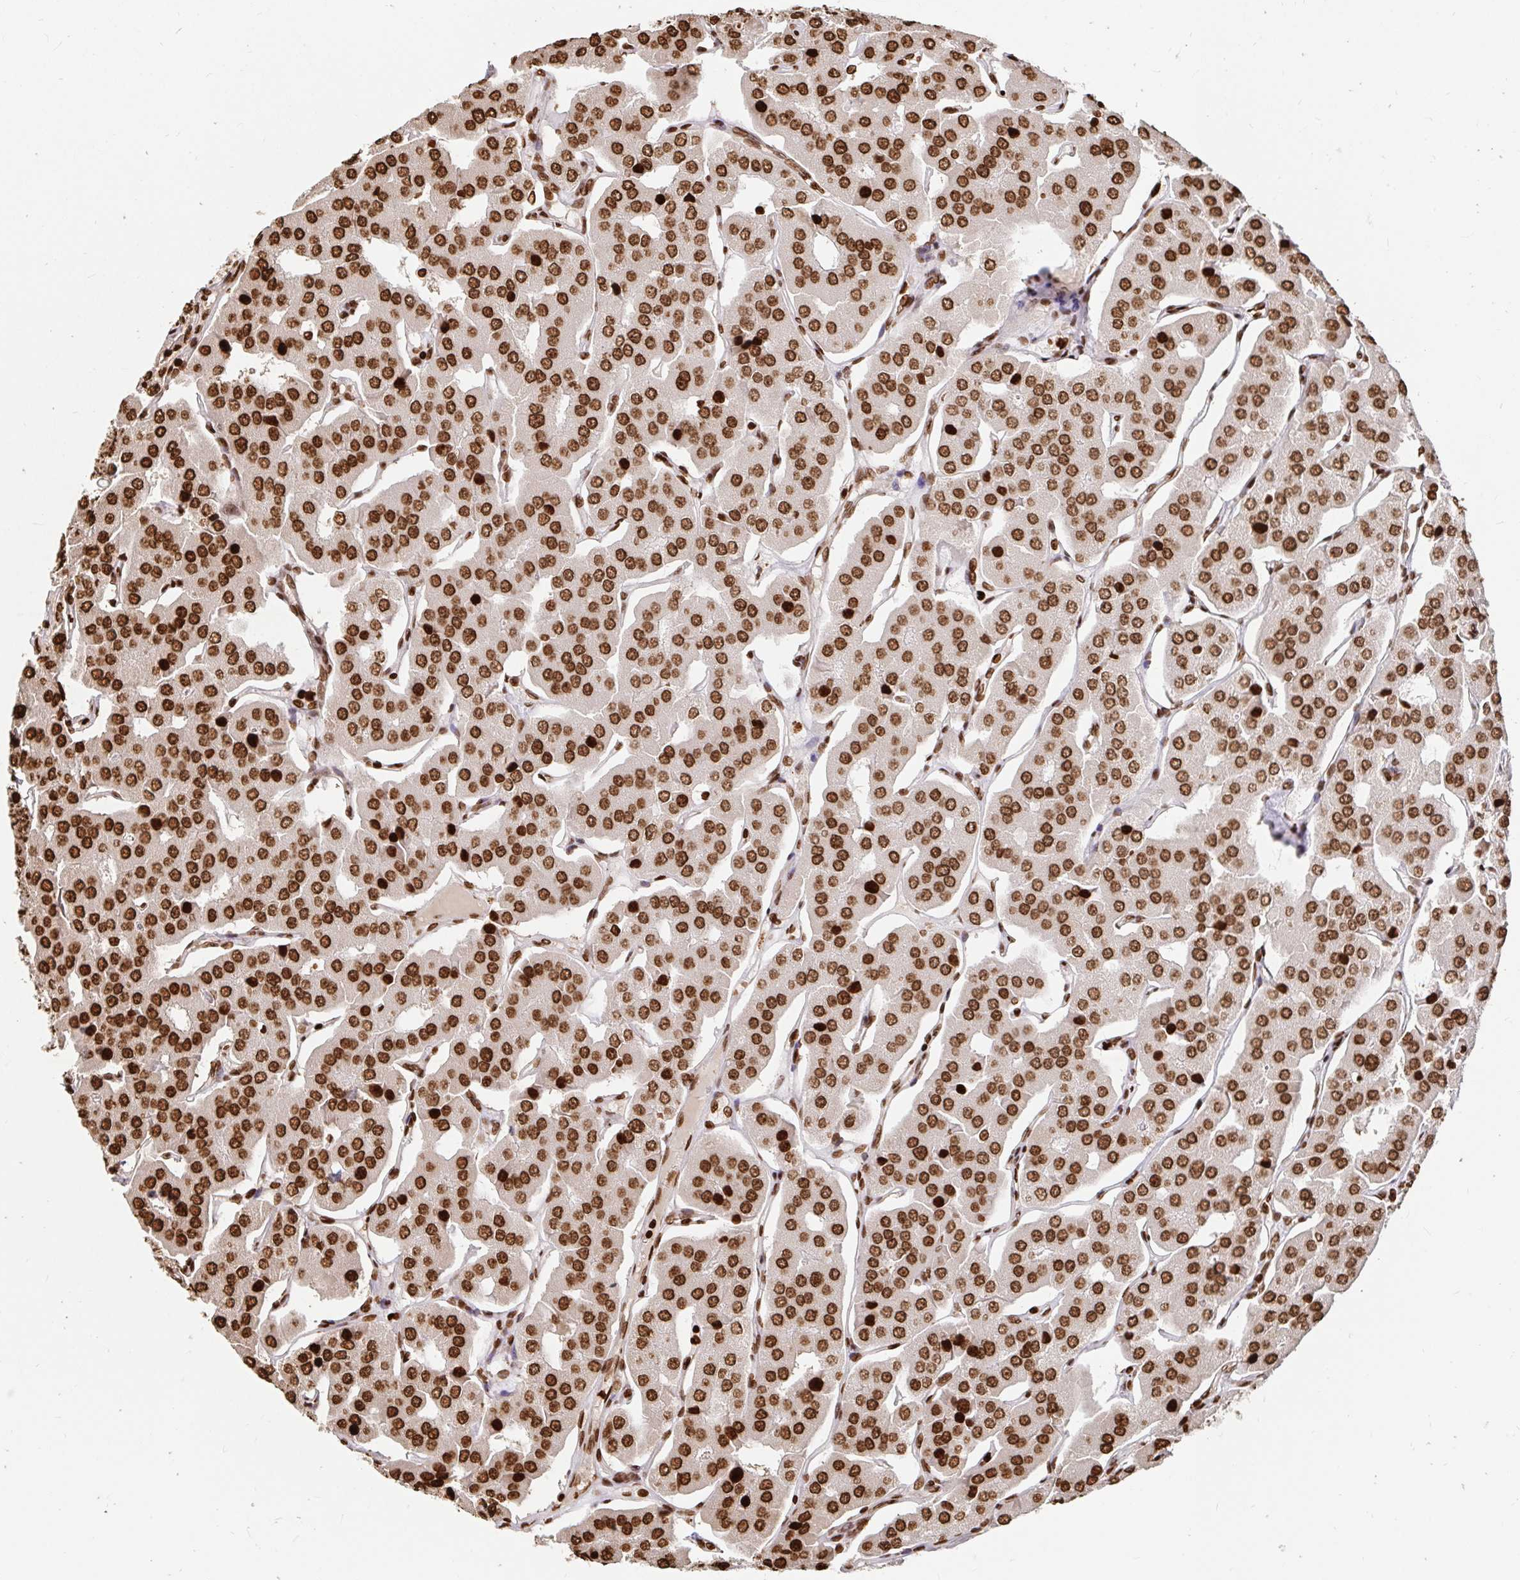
{"staining": {"intensity": "strong", "quantity": ">75%", "location": "nuclear"}, "tissue": "parathyroid gland", "cell_type": "Glandular cells", "image_type": "normal", "snomed": [{"axis": "morphology", "description": "Normal tissue, NOS"}, {"axis": "morphology", "description": "Adenoma, NOS"}, {"axis": "topography", "description": "Parathyroid gland"}], "caption": "Normal parathyroid gland exhibits strong nuclear staining in approximately >75% of glandular cells, visualized by immunohistochemistry. (DAB (3,3'-diaminobenzidine) IHC with brightfield microscopy, high magnification).", "gene": "H2BC5", "patient": {"sex": "female", "age": 86}}